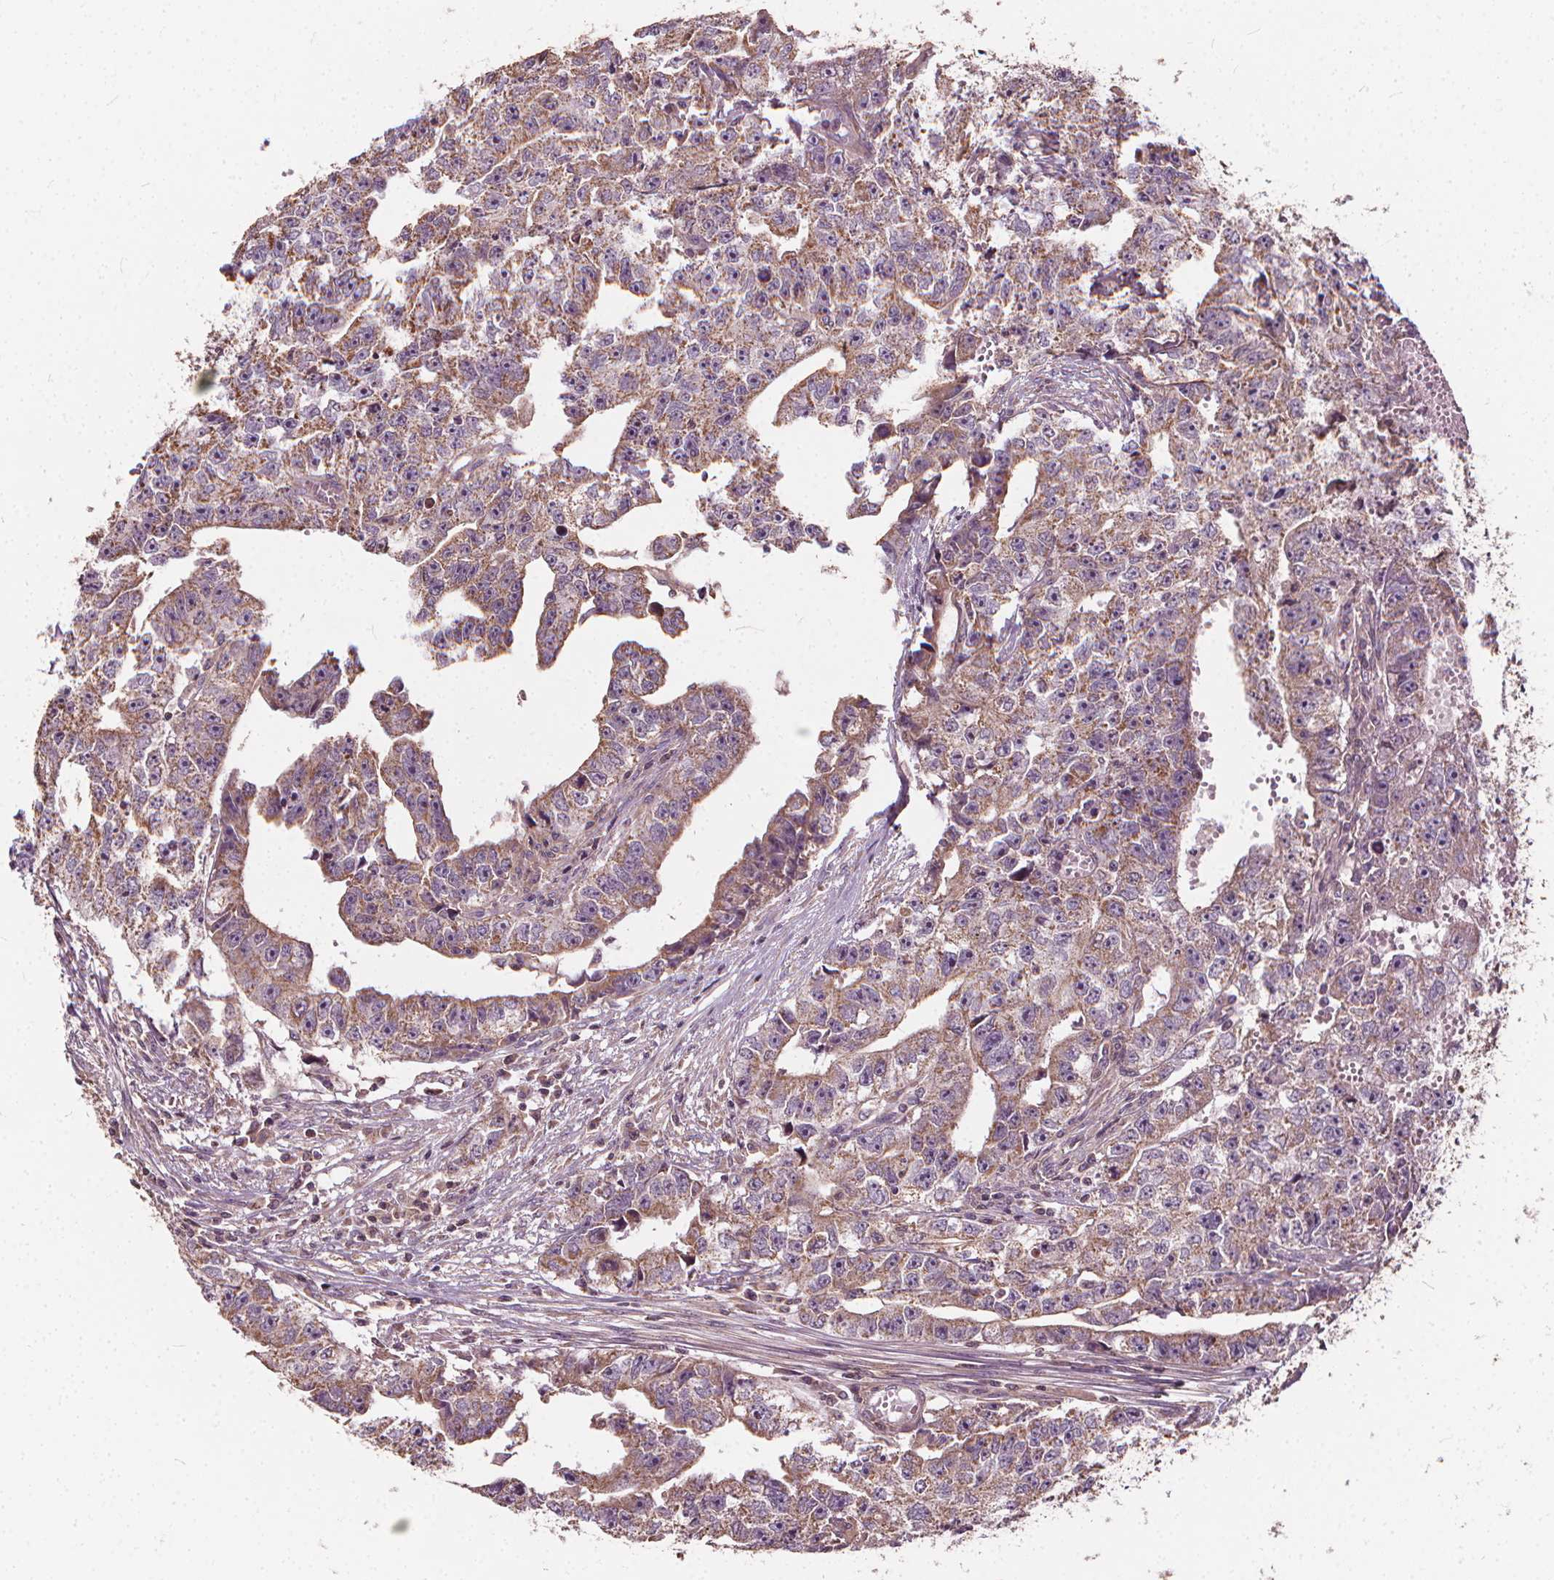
{"staining": {"intensity": "moderate", "quantity": ">75%", "location": "cytoplasmic/membranous"}, "tissue": "testis cancer", "cell_type": "Tumor cells", "image_type": "cancer", "snomed": [{"axis": "morphology", "description": "Carcinoma, Embryonal, NOS"}, {"axis": "morphology", "description": "Teratoma, malignant, NOS"}, {"axis": "topography", "description": "Testis"}], "caption": "Tumor cells display medium levels of moderate cytoplasmic/membranous positivity in about >75% of cells in testis cancer.", "gene": "ORAI2", "patient": {"sex": "male", "age": 24}}